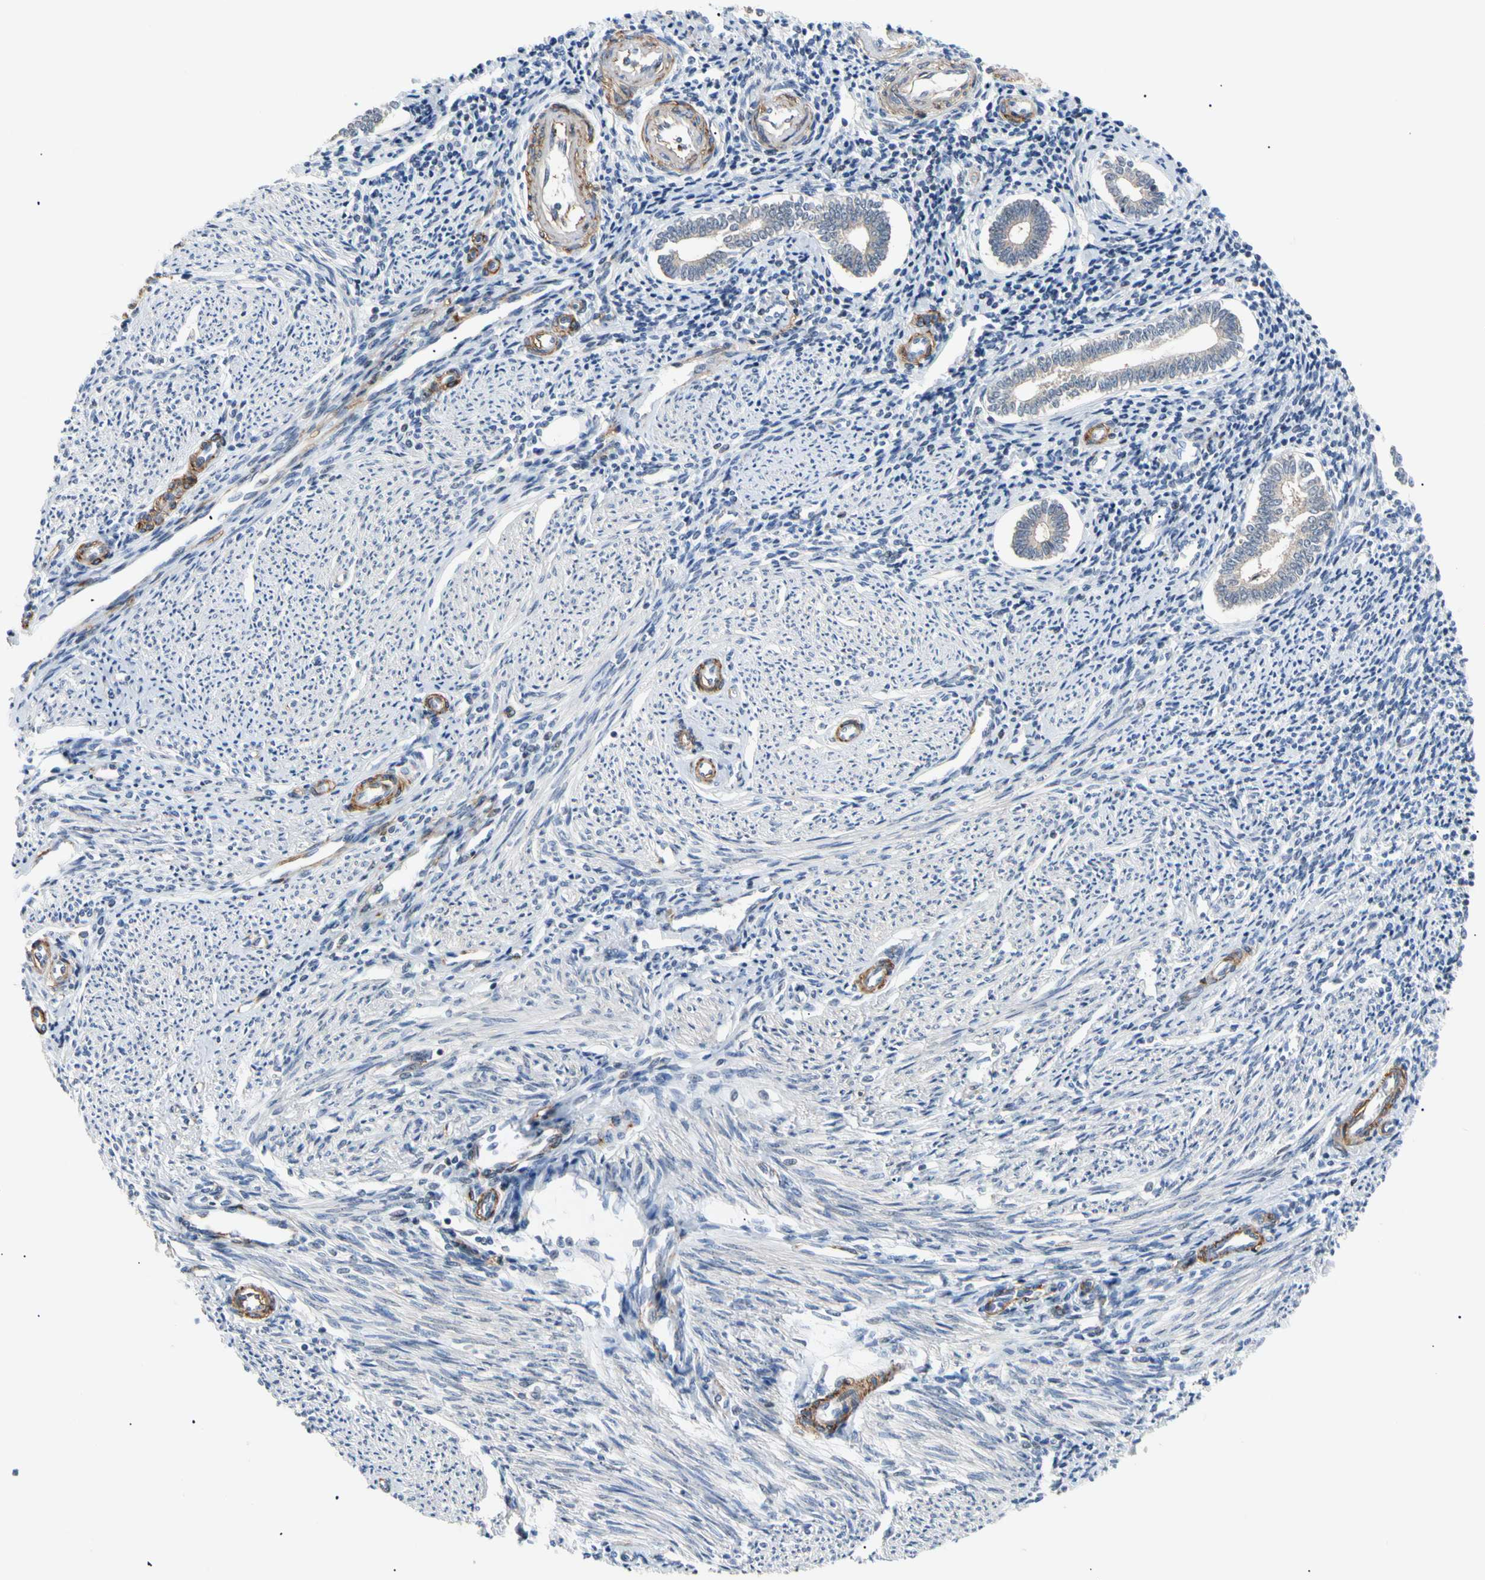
{"staining": {"intensity": "negative", "quantity": "none", "location": "none"}, "tissue": "endometrium", "cell_type": "Cells in endometrial stroma", "image_type": "normal", "snomed": [{"axis": "morphology", "description": "Normal tissue, NOS"}, {"axis": "topography", "description": "Endometrium"}], "caption": "Micrograph shows no significant protein staining in cells in endometrial stroma of benign endometrium. (Brightfield microscopy of DAB (3,3'-diaminobenzidine) IHC at high magnification).", "gene": "SEC23B", "patient": {"sex": "female", "age": 52}}